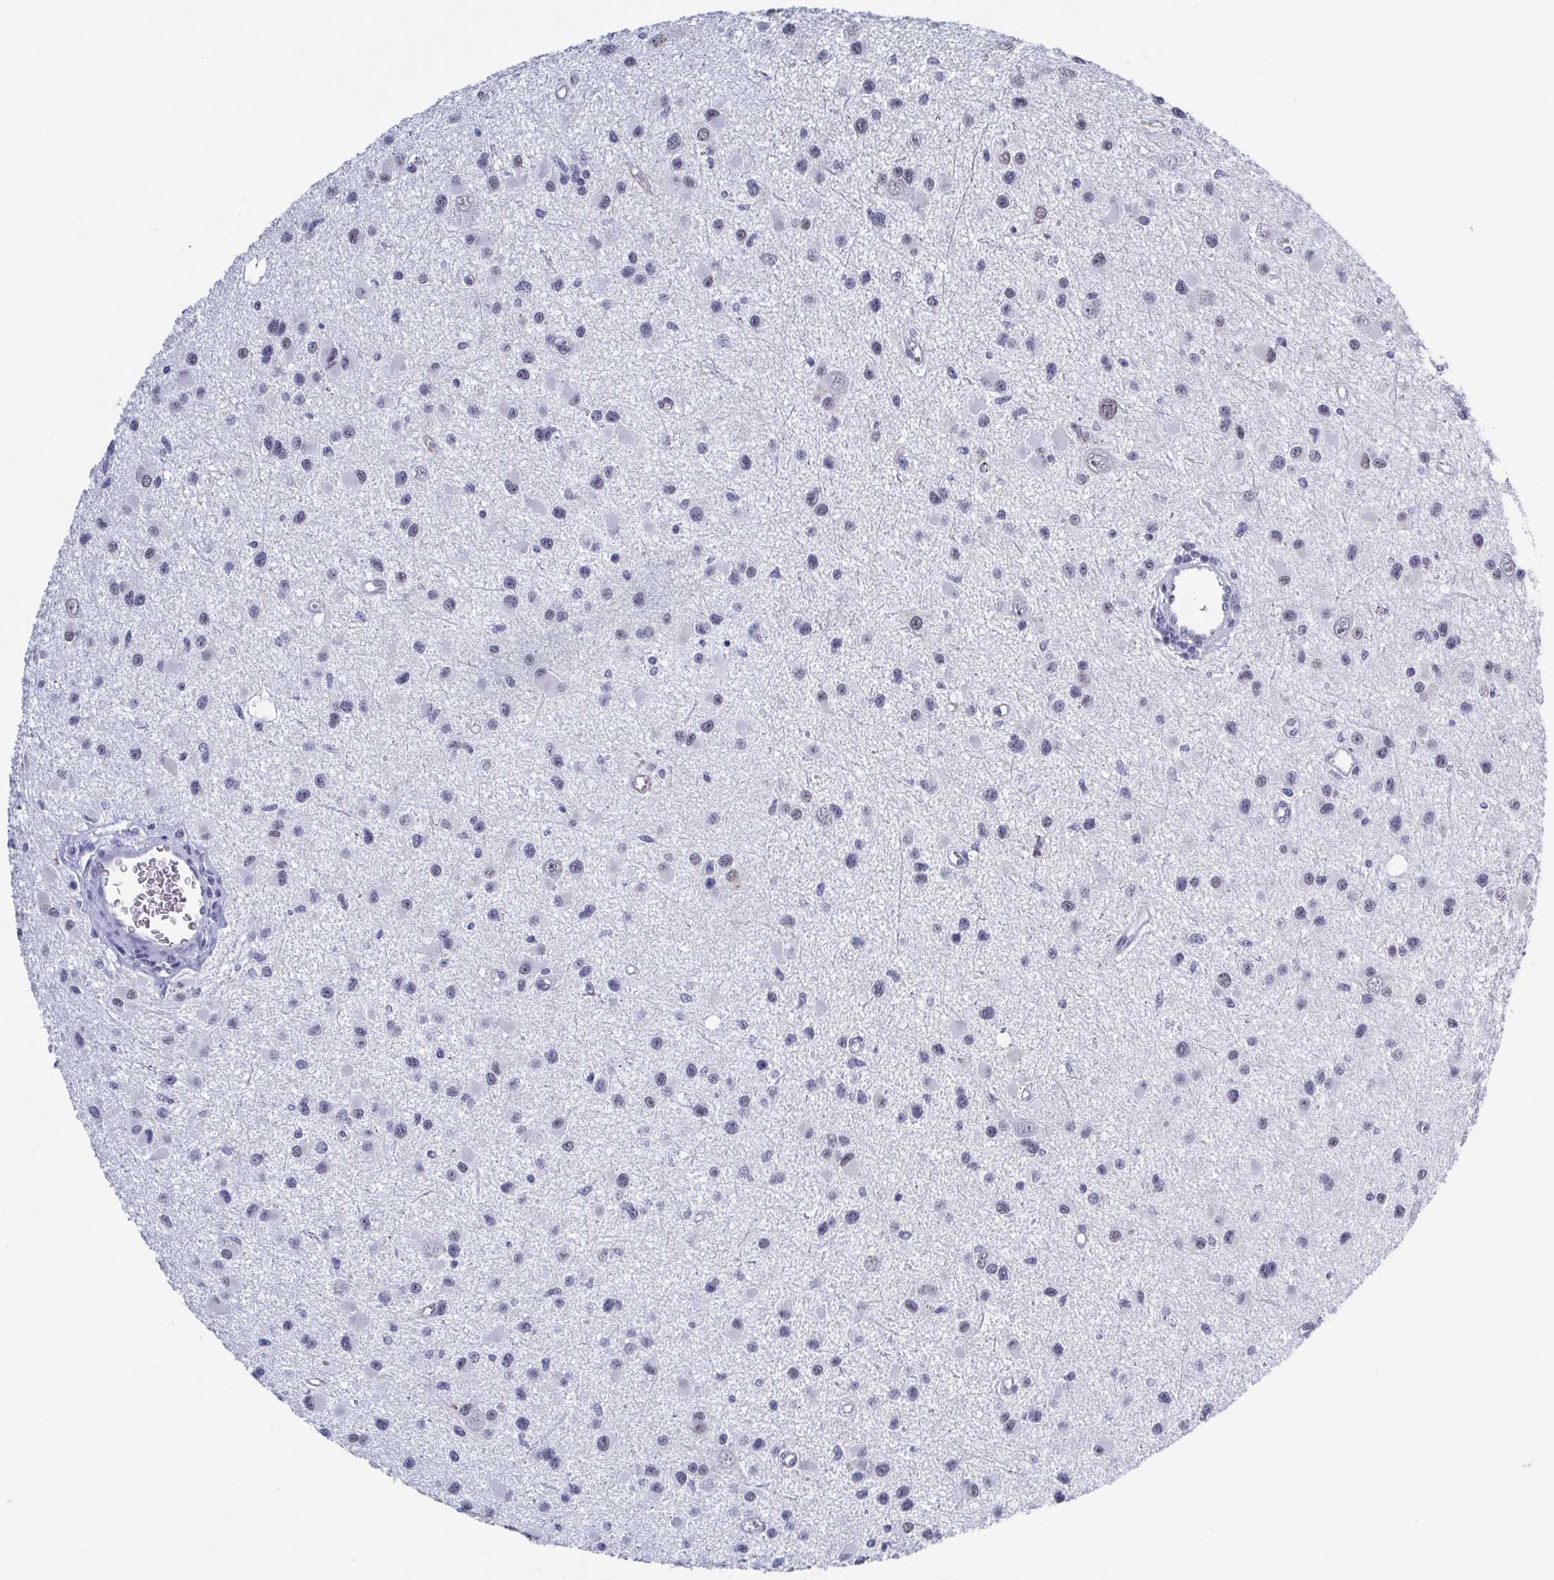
{"staining": {"intensity": "negative", "quantity": "none", "location": "none"}, "tissue": "glioma", "cell_type": "Tumor cells", "image_type": "cancer", "snomed": [{"axis": "morphology", "description": "Glioma, malignant, High grade"}, {"axis": "topography", "description": "Brain"}], "caption": "Image shows no significant protein positivity in tumor cells of malignant glioma (high-grade).", "gene": "TMEM92", "patient": {"sex": "male", "age": 54}}